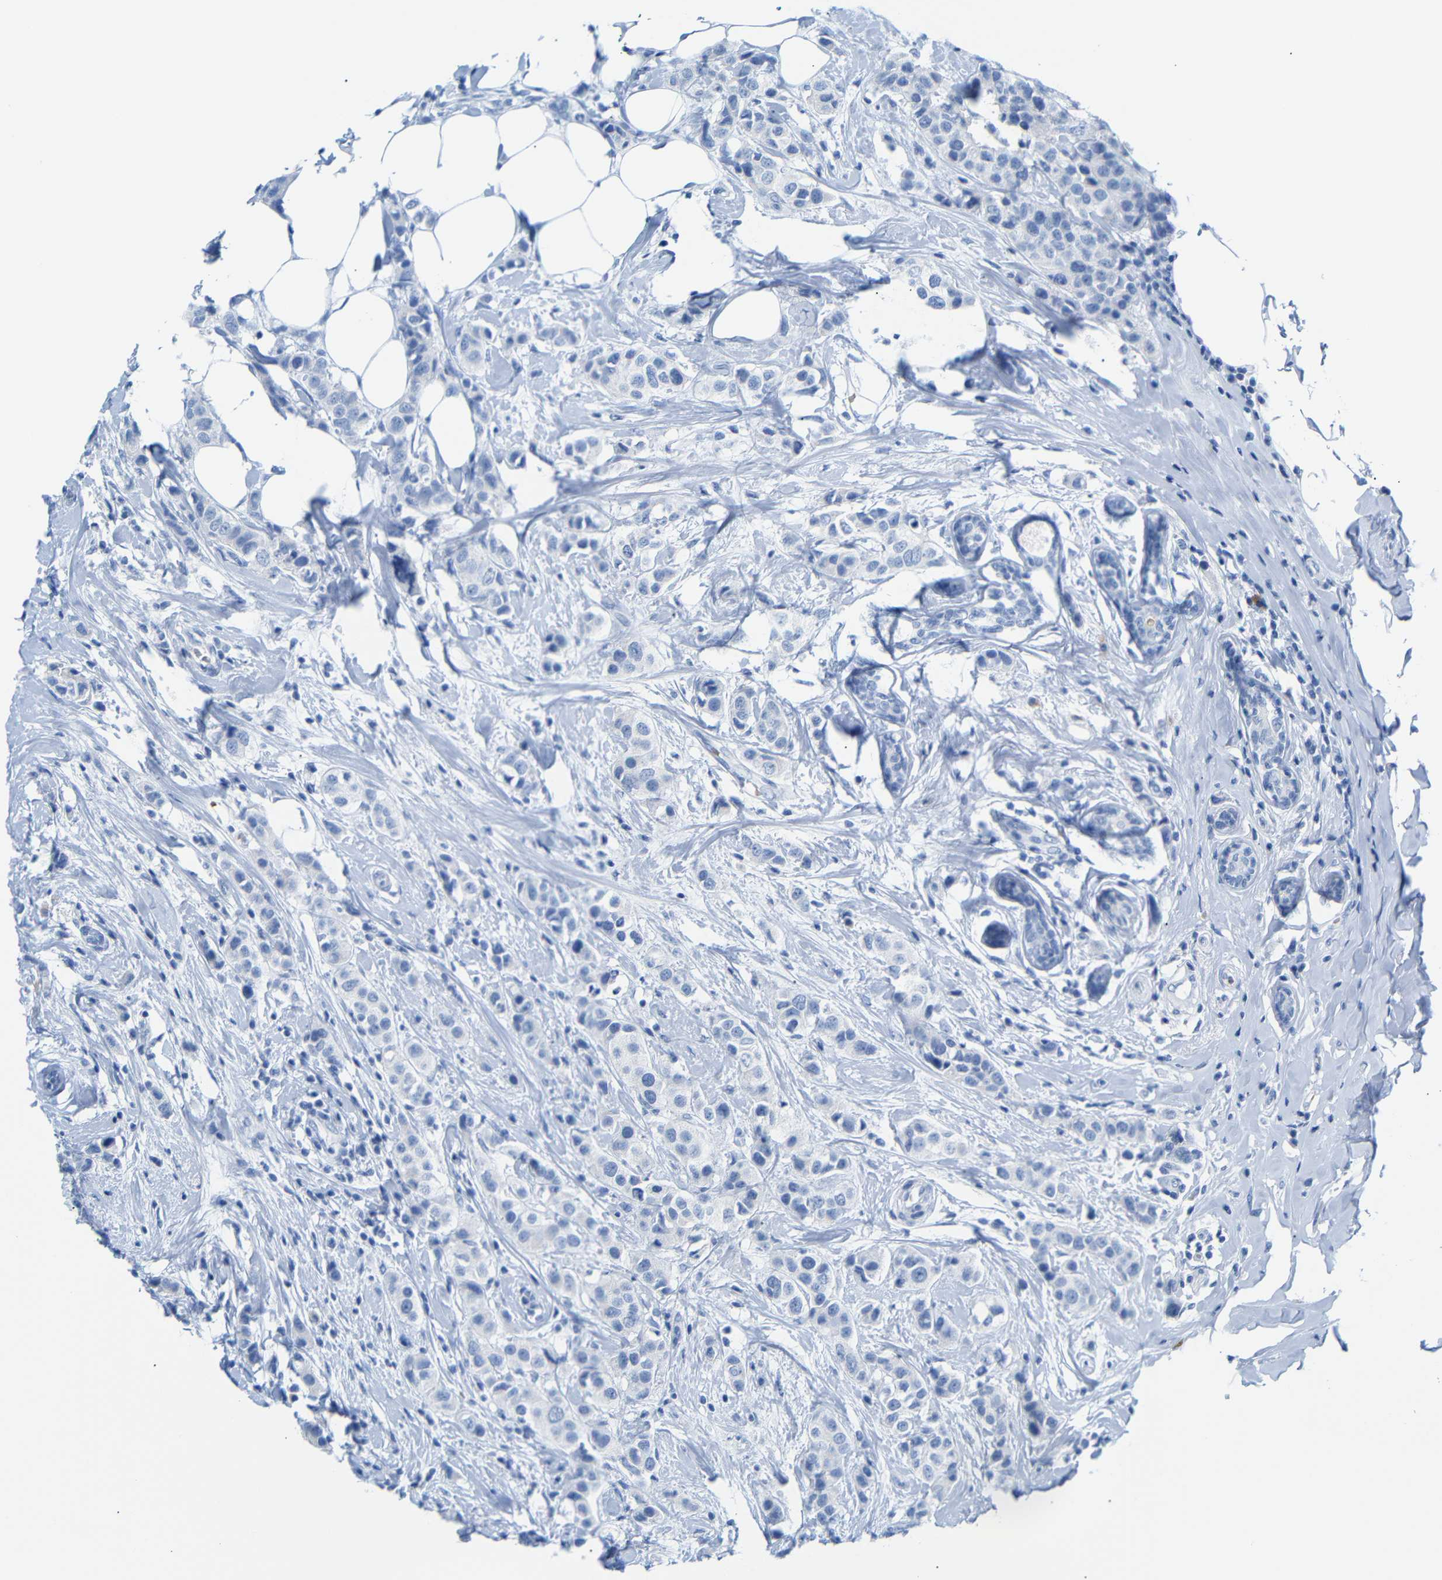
{"staining": {"intensity": "negative", "quantity": "none", "location": "none"}, "tissue": "breast cancer", "cell_type": "Tumor cells", "image_type": "cancer", "snomed": [{"axis": "morphology", "description": "Normal tissue, NOS"}, {"axis": "morphology", "description": "Duct carcinoma"}, {"axis": "topography", "description": "Breast"}], "caption": "The photomicrograph reveals no significant expression in tumor cells of intraductal carcinoma (breast).", "gene": "ERVMER34-1", "patient": {"sex": "female", "age": 50}}